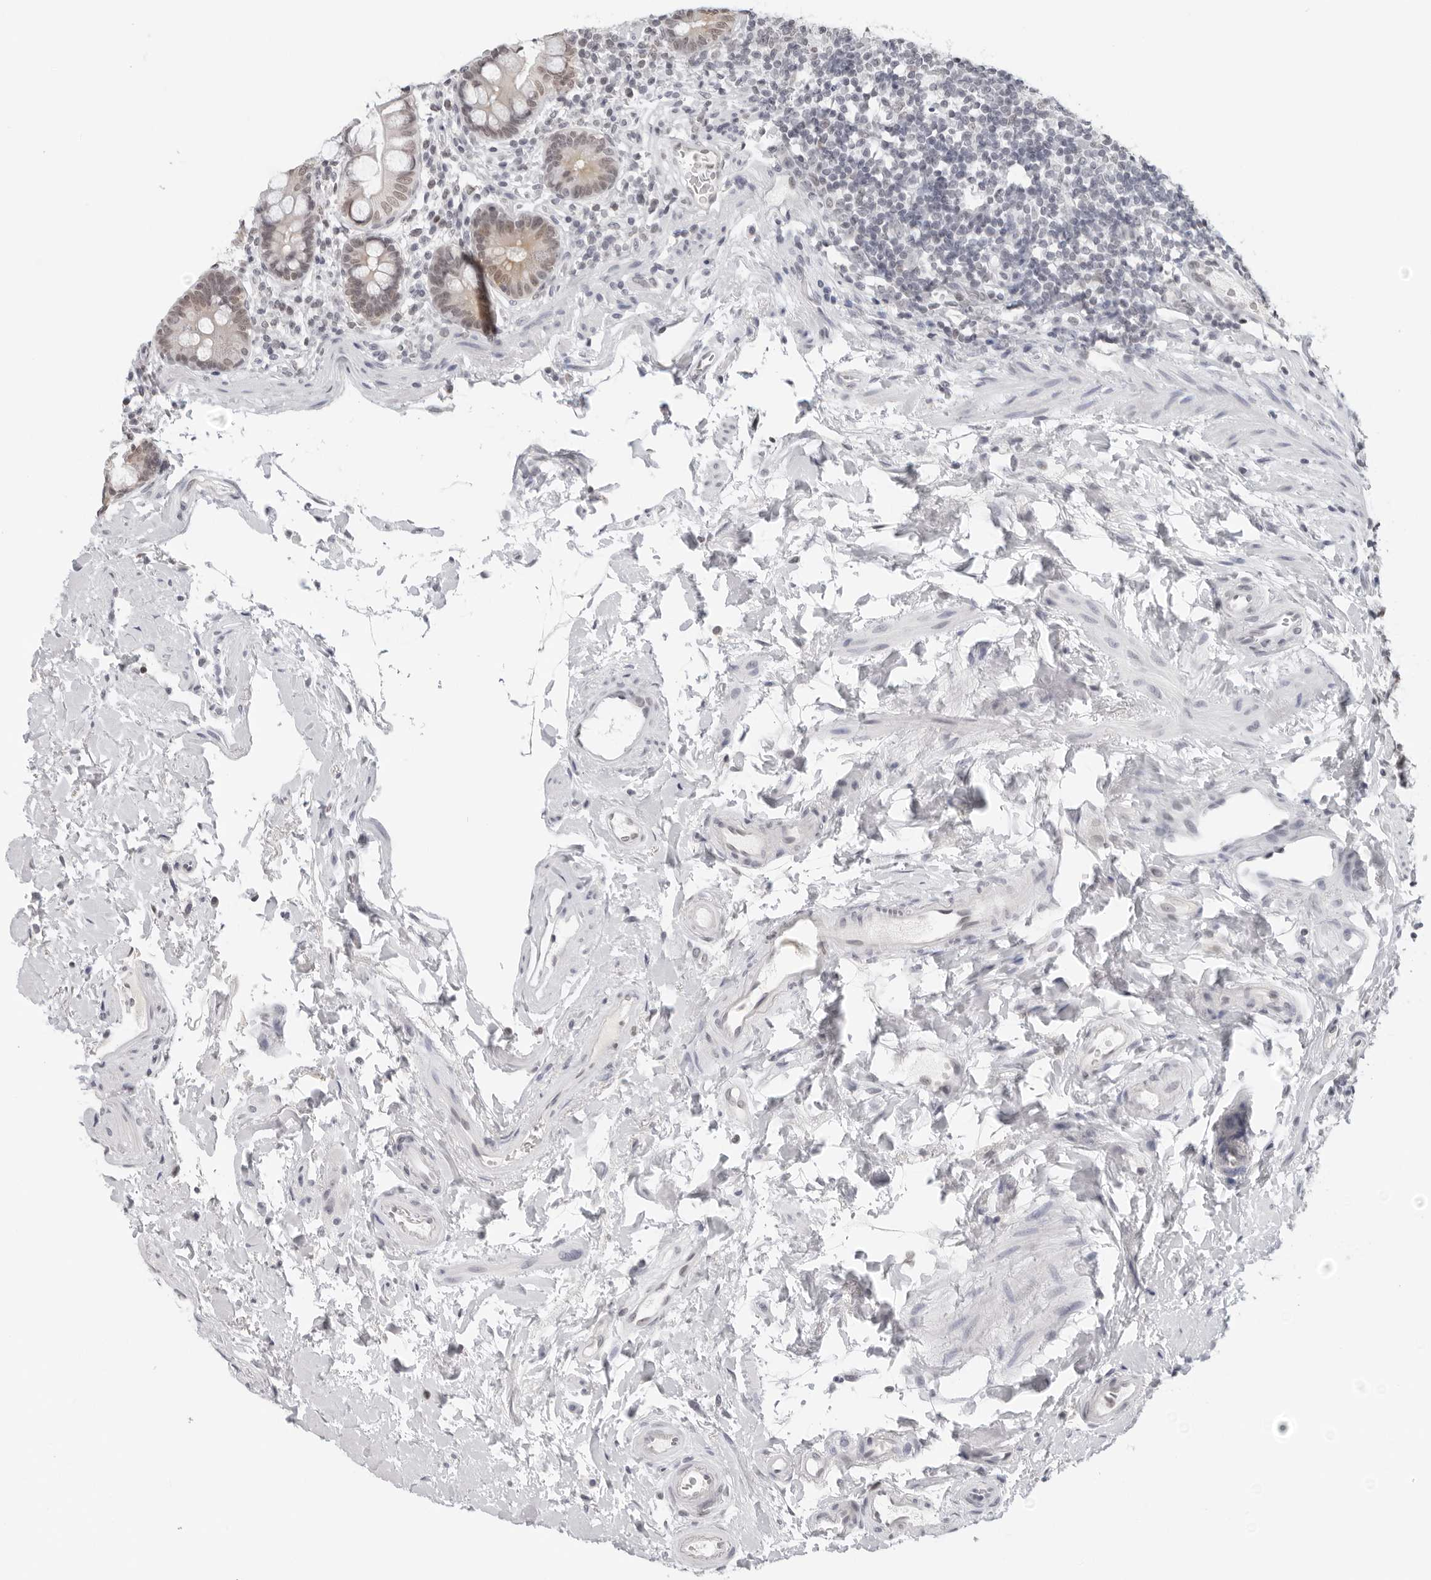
{"staining": {"intensity": "weak", "quantity": "25%-75%", "location": "cytoplasmic/membranous,nuclear"}, "tissue": "small intestine", "cell_type": "Glandular cells", "image_type": "normal", "snomed": [{"axis": "morphology", "description": "Normal tissue, NOS"}, {"axis": "topography", "description": "Small intestine"}], "caption": "Weak cytoplasmic/membranous,nuclear staining for a protein is present in about 25%-75% of glandular cells of unremarkable small intestine using IHC.", "gene": "FLG2", "patient": {"sex": "female", "age": 84}}